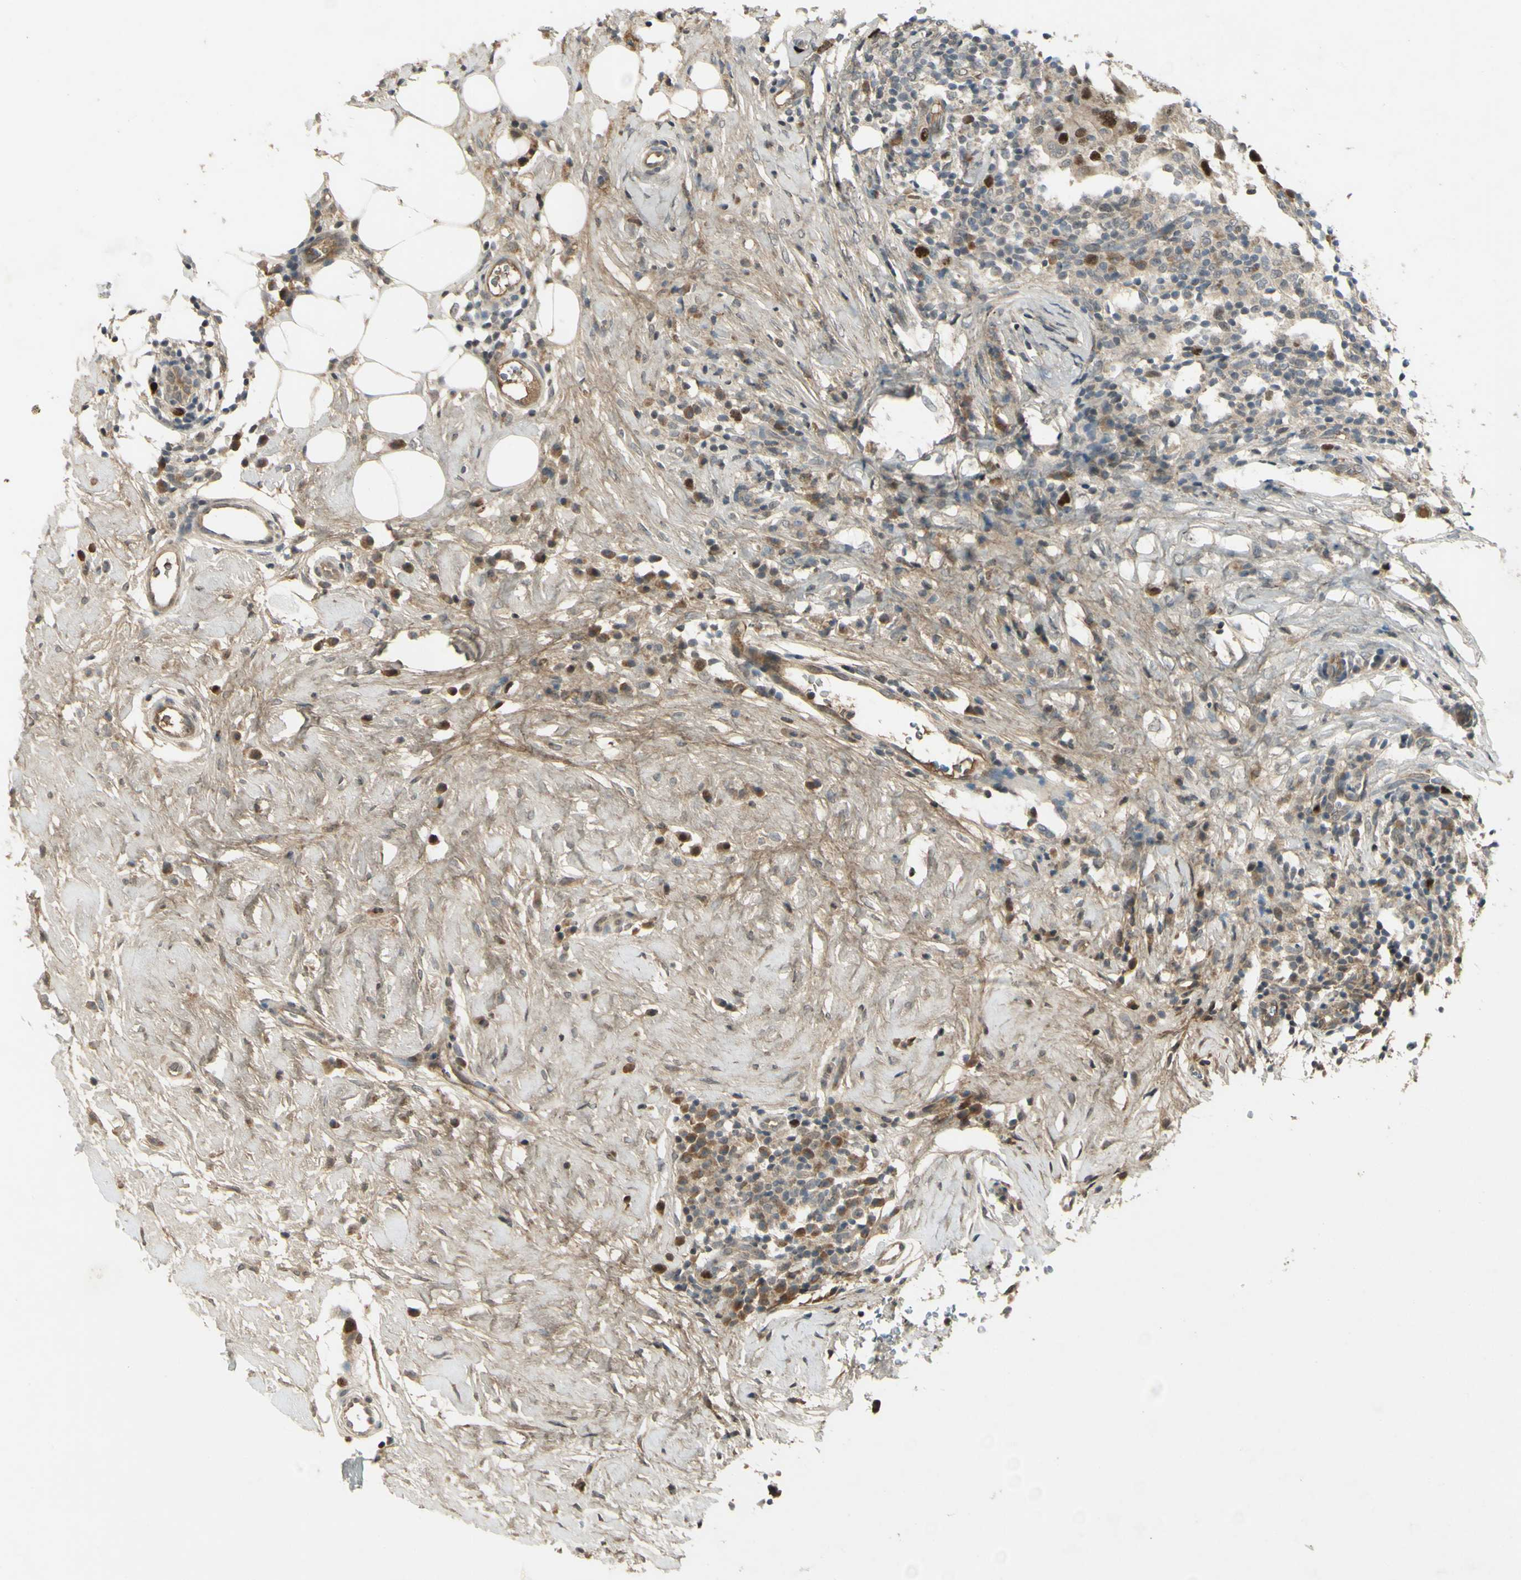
{"staining": {"intensity": "strong", "quantity": ">75%", "location": "nuclear"}, "tissue": "breast cancer", "cell_type": "Tumor cells", "image_type": "cancer", "snomed": [{"axis": "morphology", "description": "Duct carcinoma"}, {"axis": "topography", "description": "Breast"}], "caption": "Protein expression by immunohistochemistry (IHC) demonstrates strong nuclear staining in about >75% of tumor cells in breast cancer.", "gene": "RAD18", "patient": {"sex": "female", "age": 37}}